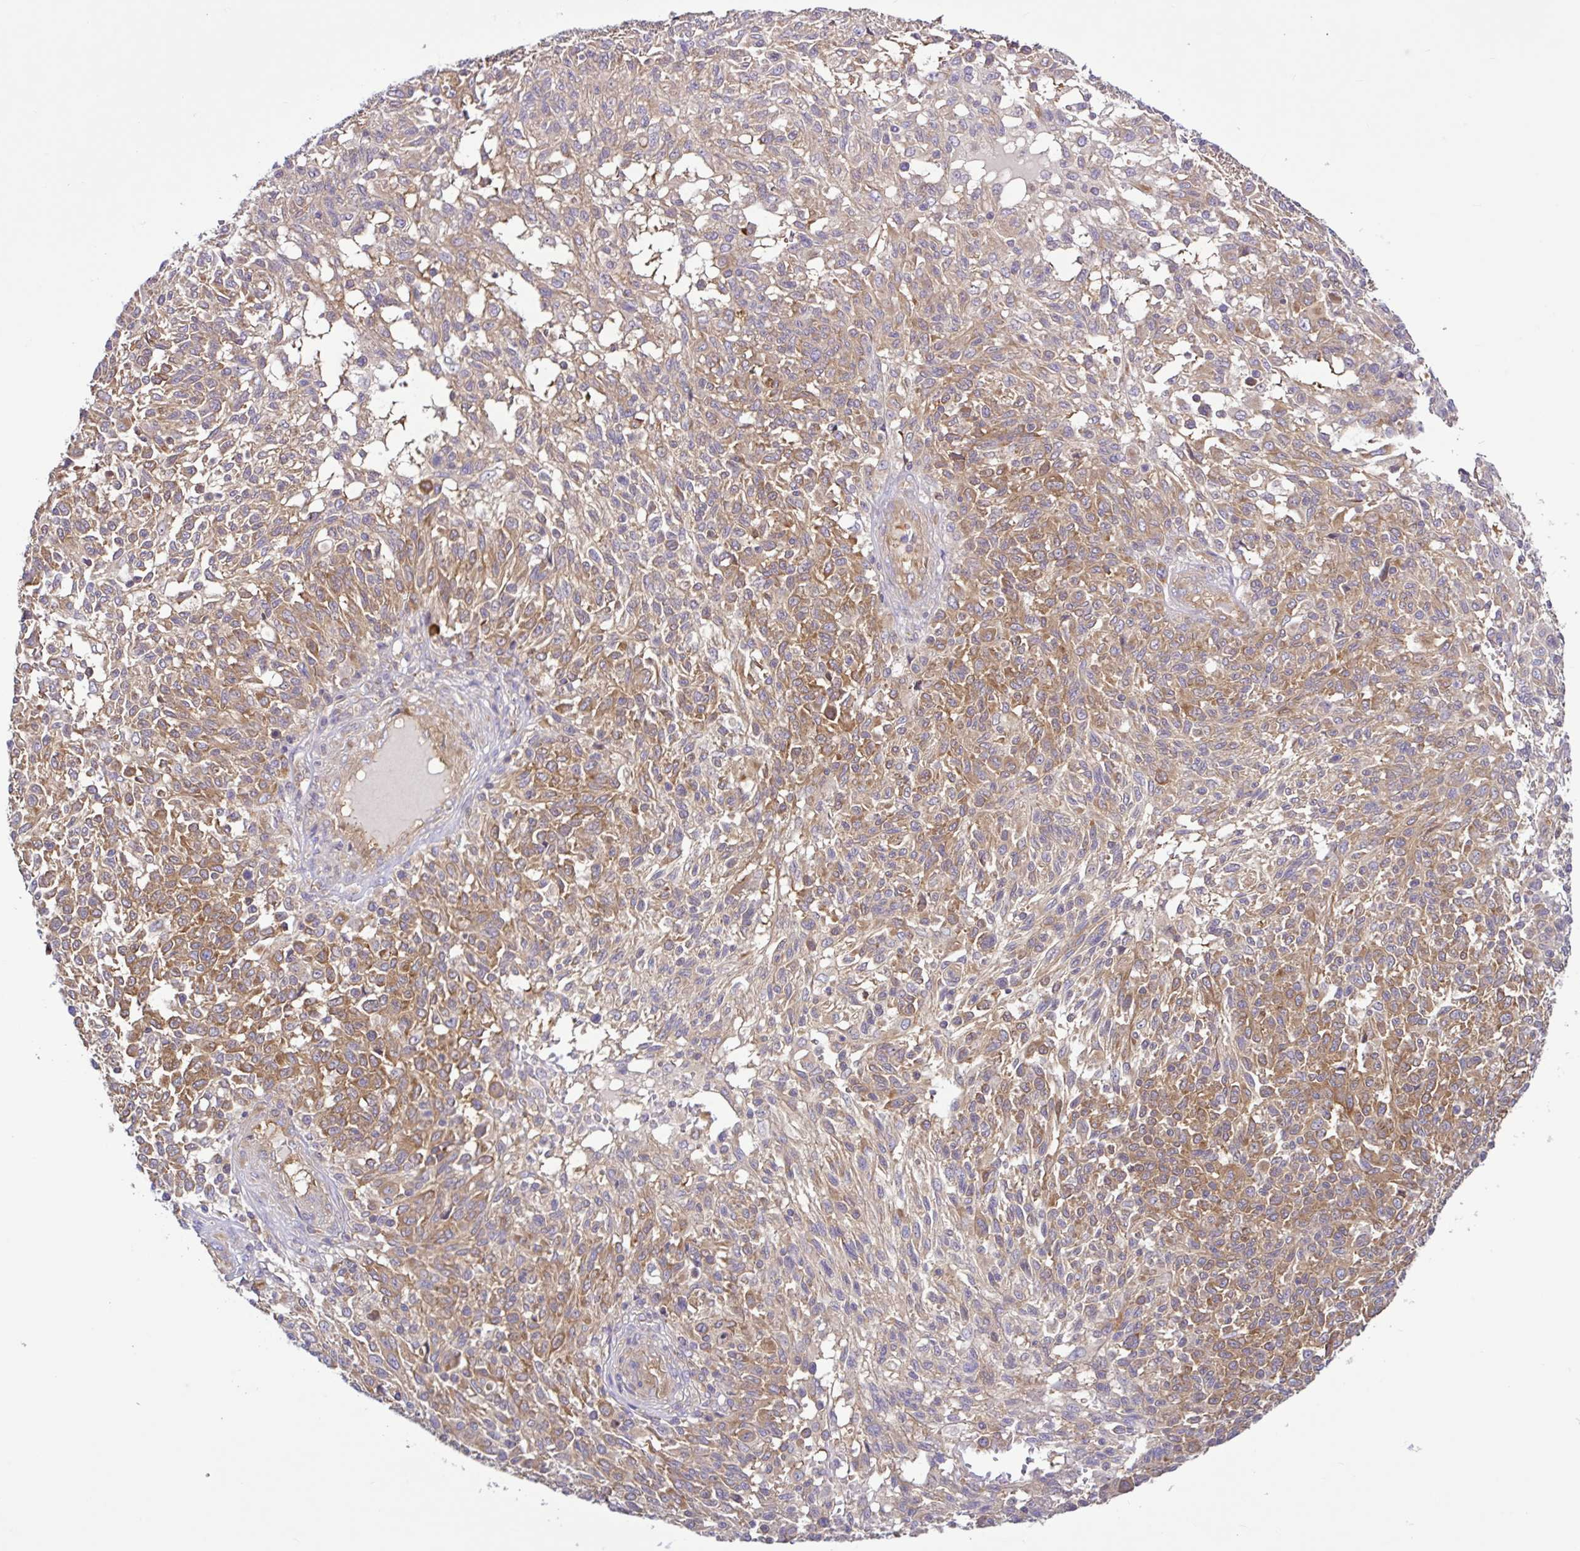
{"staining": {"intensity": "moderate", "quantity": ">75%", "location": "cytoplasmic/membranous"}, "tissue": "melanoma", "cell_type": "Tumor cells", "image_type": "cancer", "snomed": [{"axis": "morphology", "description": "Malignant melanoma, NOS"}, {"axis": "topography", "description": "Skin"}], "caption": "Moderate cytoplasmic/membranous protein staining is appreciated in about >75% of tumor cells in malignant melanoma.", "gene": "LARS1", "patient": {"sex": "male", "age": 66}}